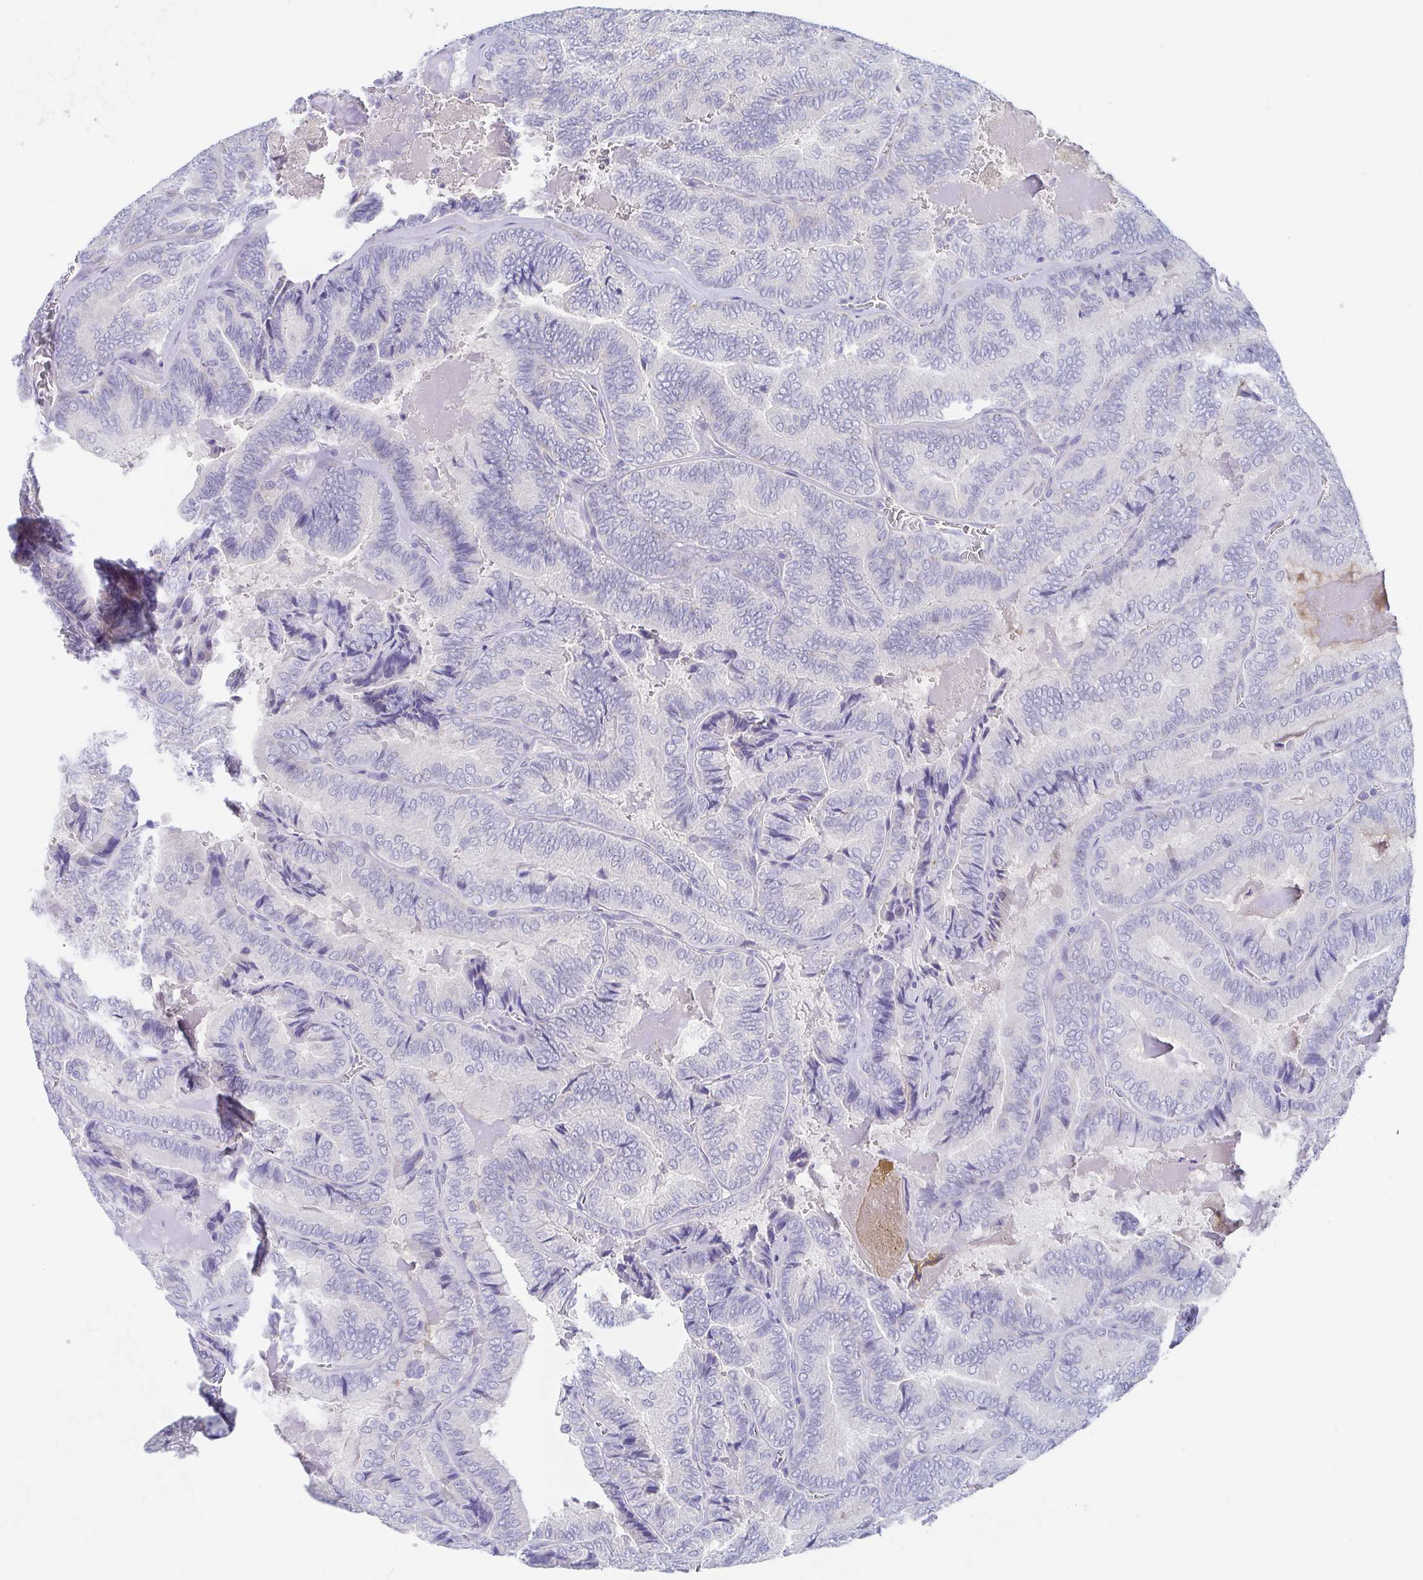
{"staining": {"intensity": "negative", "quantity": "none", "location": "none"}, "tissue": "thyroid cancer", "cell_type": "Tumor cells", "image_type": "cancer", "snomed": [{"axis": "morphology", "description": "Papillary adenocarcinoma, NOS"}, {"axis": "topography", "description": "Thyroid gland"}], "caption": "High power microscopy image of an immunohistochemistry histopathology image of thyroid papillary adenocarcinoma, revealing no significant staining in tumor cells.", "gene": "TEX12", "patient": {"sex": "female", "age": 75}}